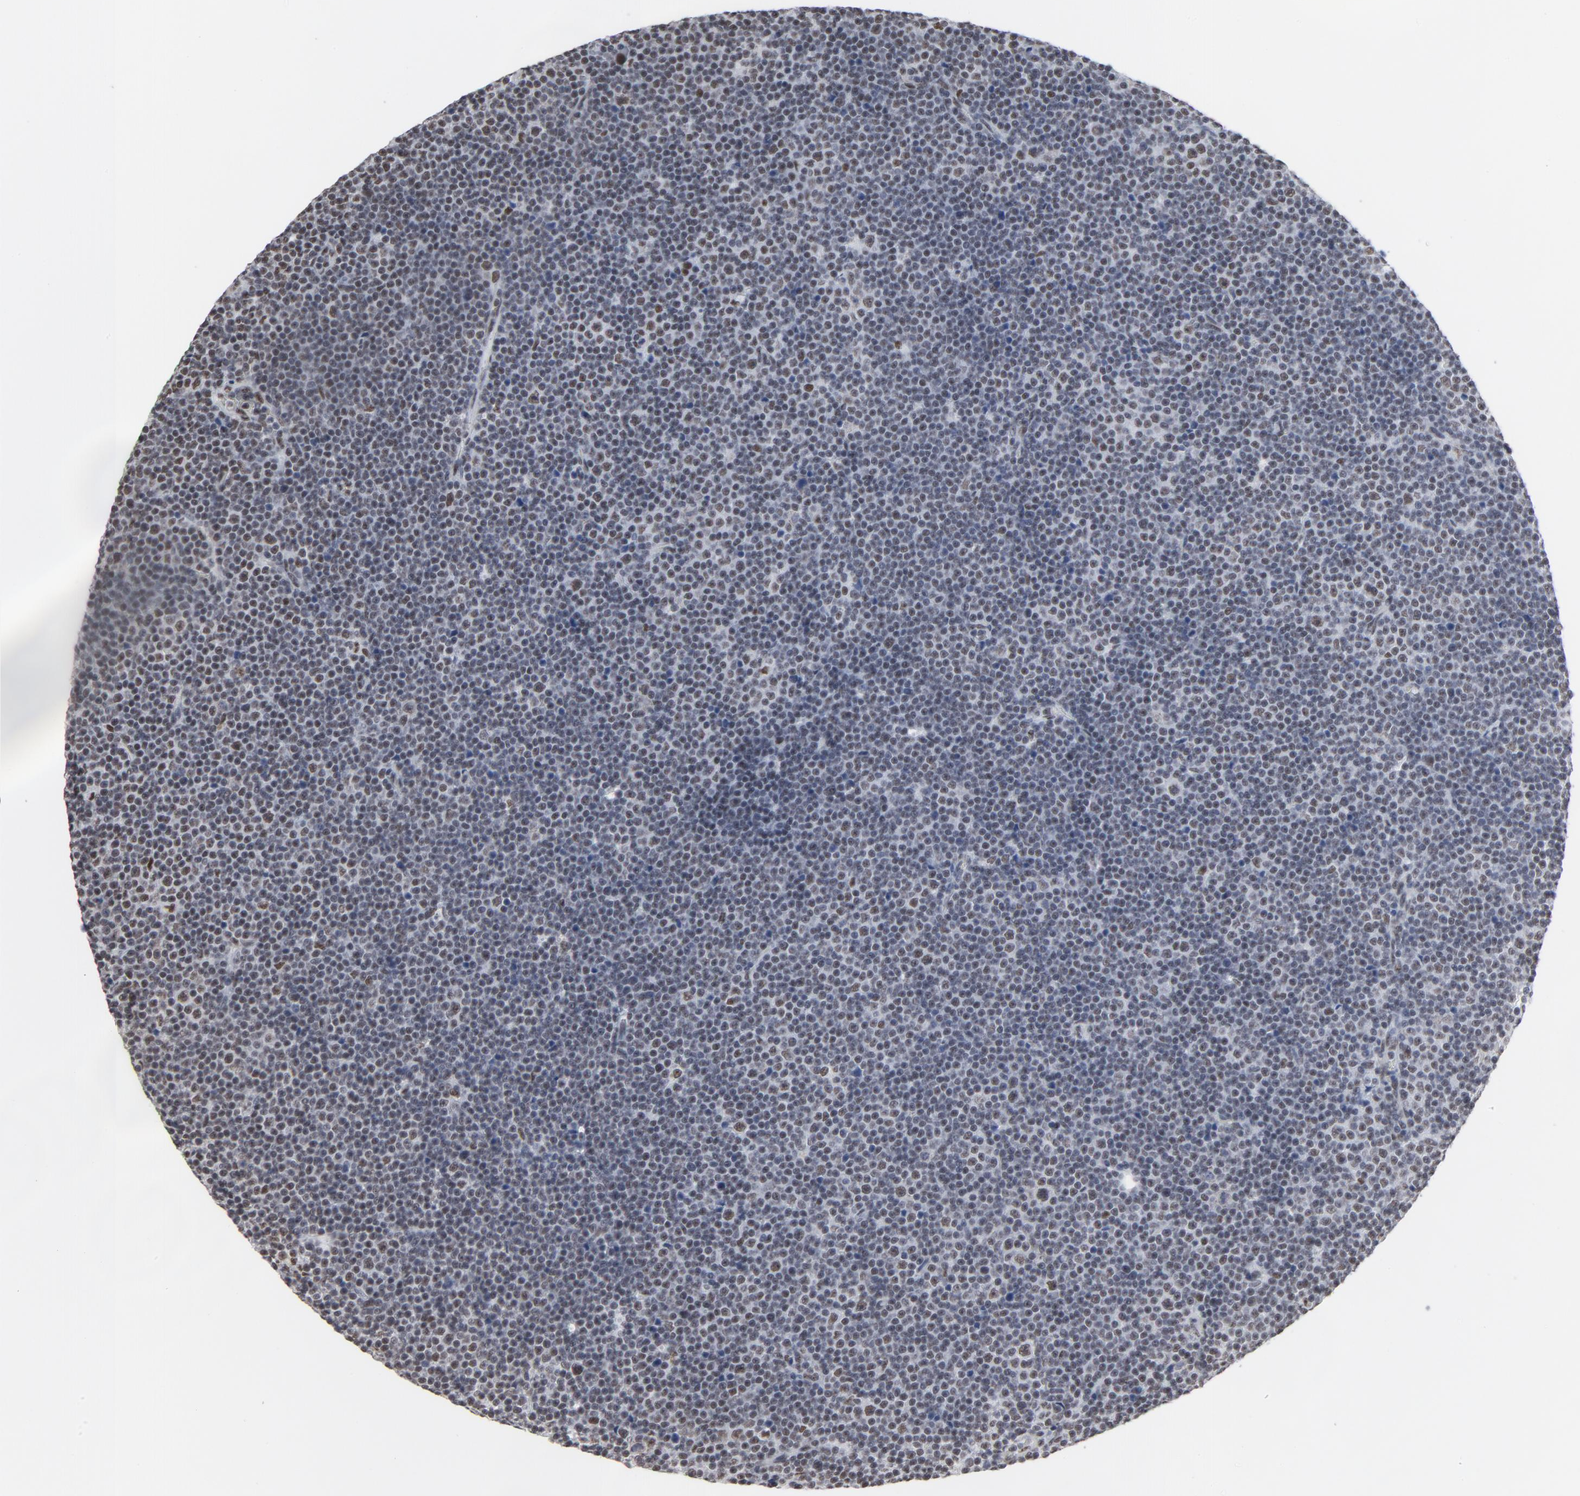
{"staining": {"intensity": "moderate", "quantity": "25%-75%", "location": "nuclear"}, "tissue": "lymphoma", "cell_type": "Tumor cells", "image_type": "cancer", "snomed": [{"axis": "morphology", "description": "Malignant lymphoma, non-Hodgkin's type, Low grade"}, {"axis": "topography", "description": "Lymph node"}], "caption": "DAB immunohistochemical staining of human malignant lymphoma, non-Hodgkin's type (low-grade) shows moderate nuclear protein positivity in approximately 25%-75% of tumor cells.", "gene": "MRE11", "patient": {"sex": "female", "age": 67}}